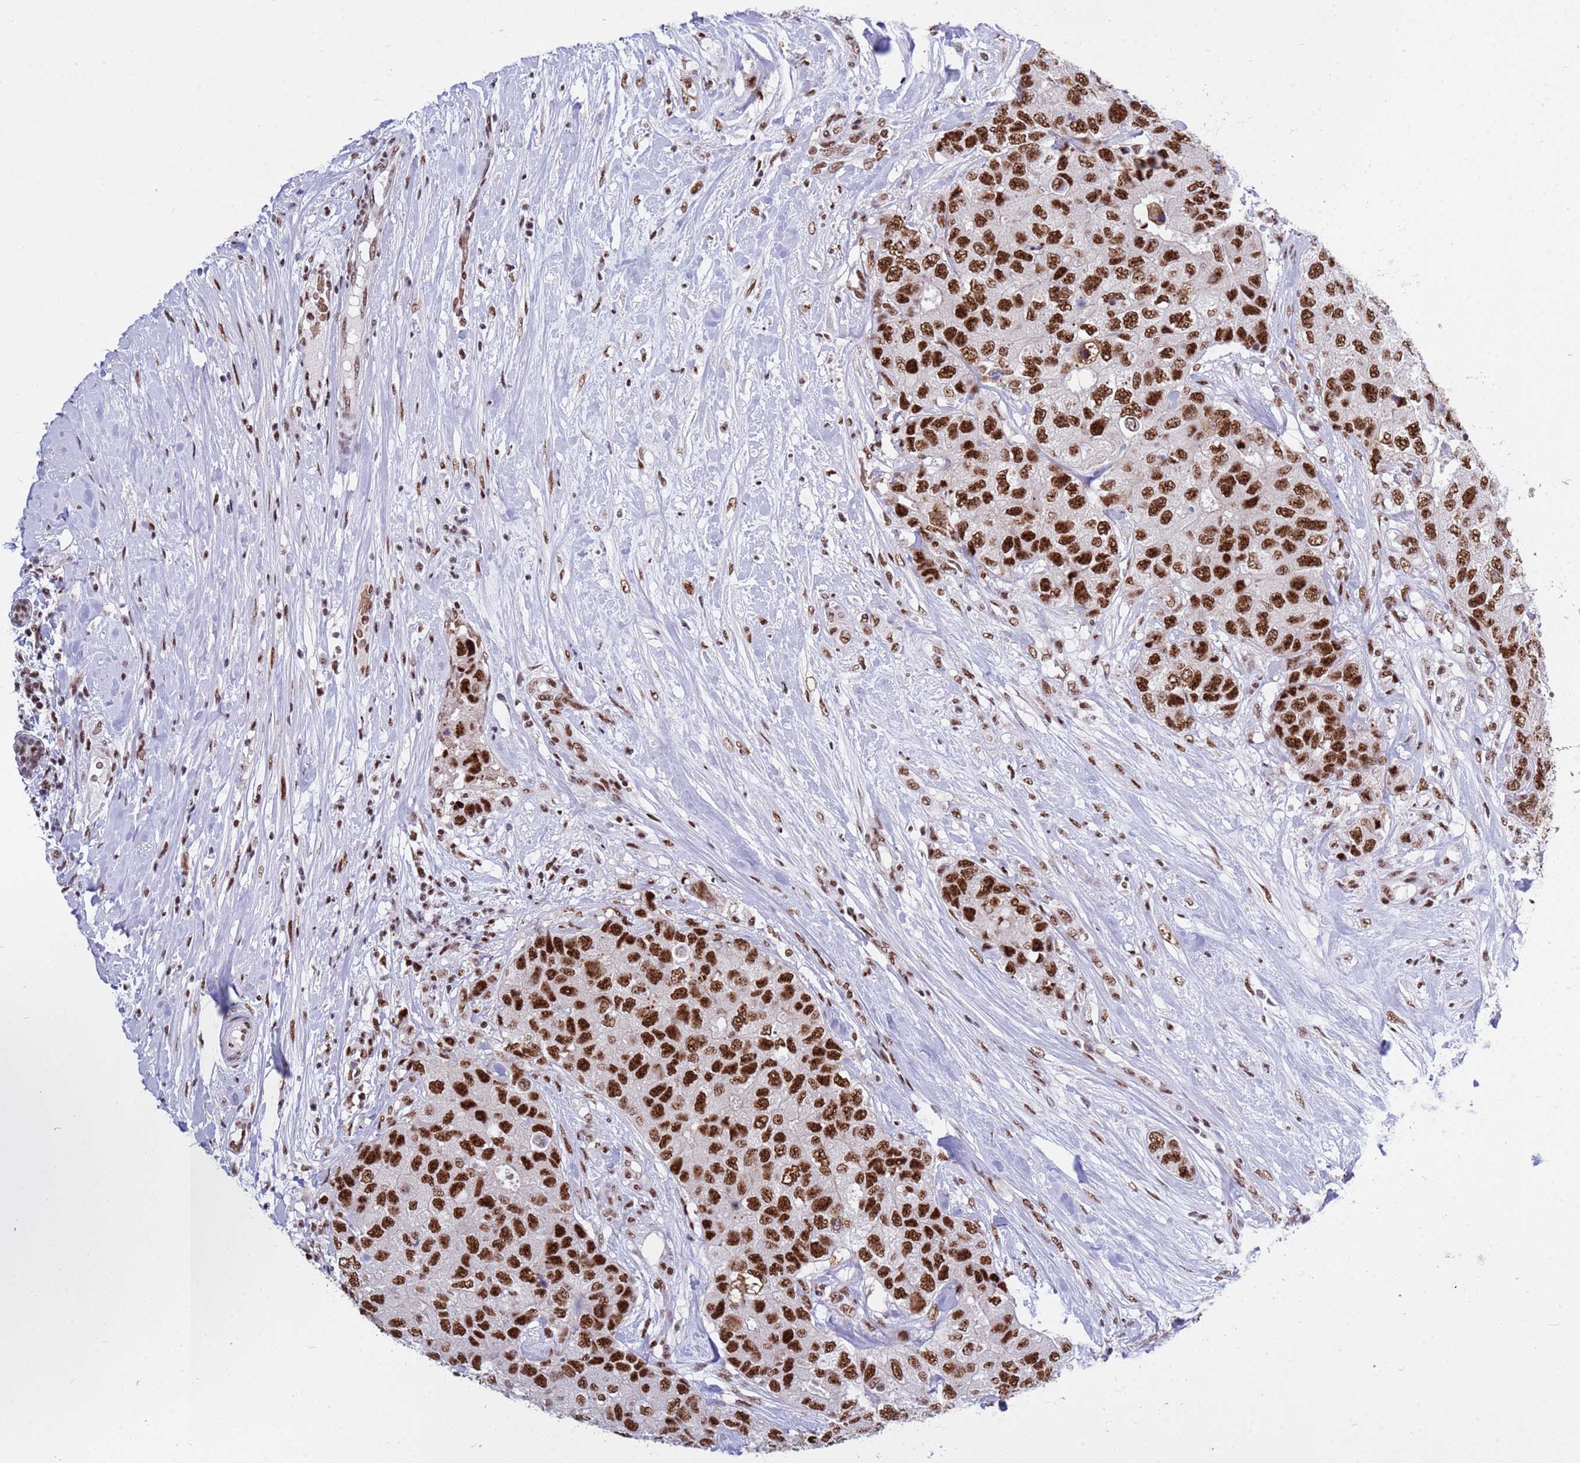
{"staining": {"intensity": "strong", "quantity": ">75%", "location": "nuclear"}, "tissue": "breast cancer", "cell_type": "Tumor cells", "image_type": "cancer", "snomed": [{"axis": "morphology", "description": "Duct carcinoma"}, {"axis": "topography", "description": "Breast"}], "caption": "A brown stain labels strong nuclear staining of a protein in intraductal carcinoma (breast) tumor cells.", "gene": "THOC2", "patient": {"sex": "female", "age": 62}}